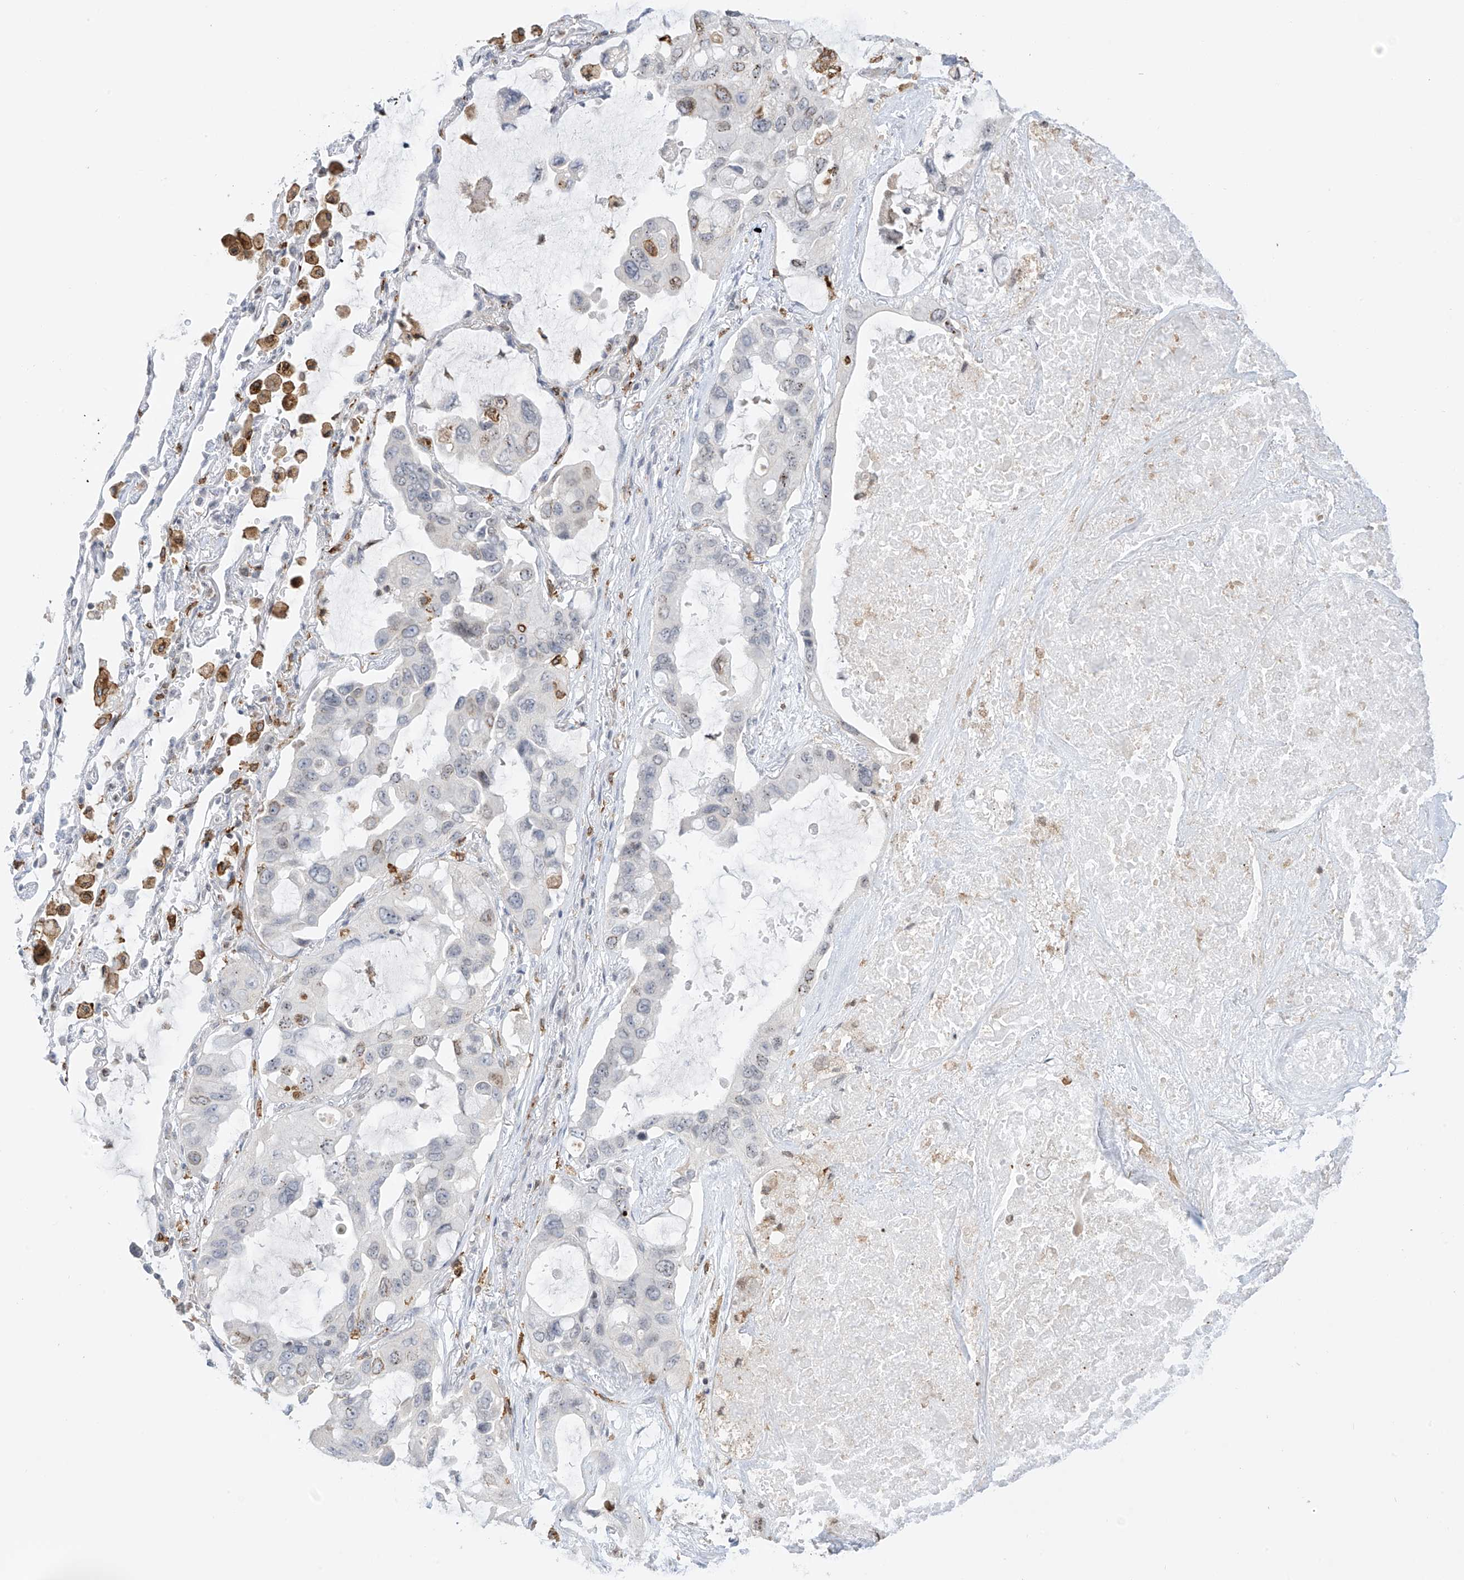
{"staining": {"intensity": "negative", "quantity": "none", "location": "none"}, "tissue": "lung cancer", "cell_type": "Tumor cells", "image_type": "cancer", "snomed": [{"axis": "morphology", "description": "Squamous cell carcinoma, NOS"}, {"axis": "topography", "description": "Lung"}], "caption": "The image shows no staining of tumor cells in lung squamous cell carcinoma.", "gene": "TBXAS1", "patient": {"sex": "female", "age": 73}}